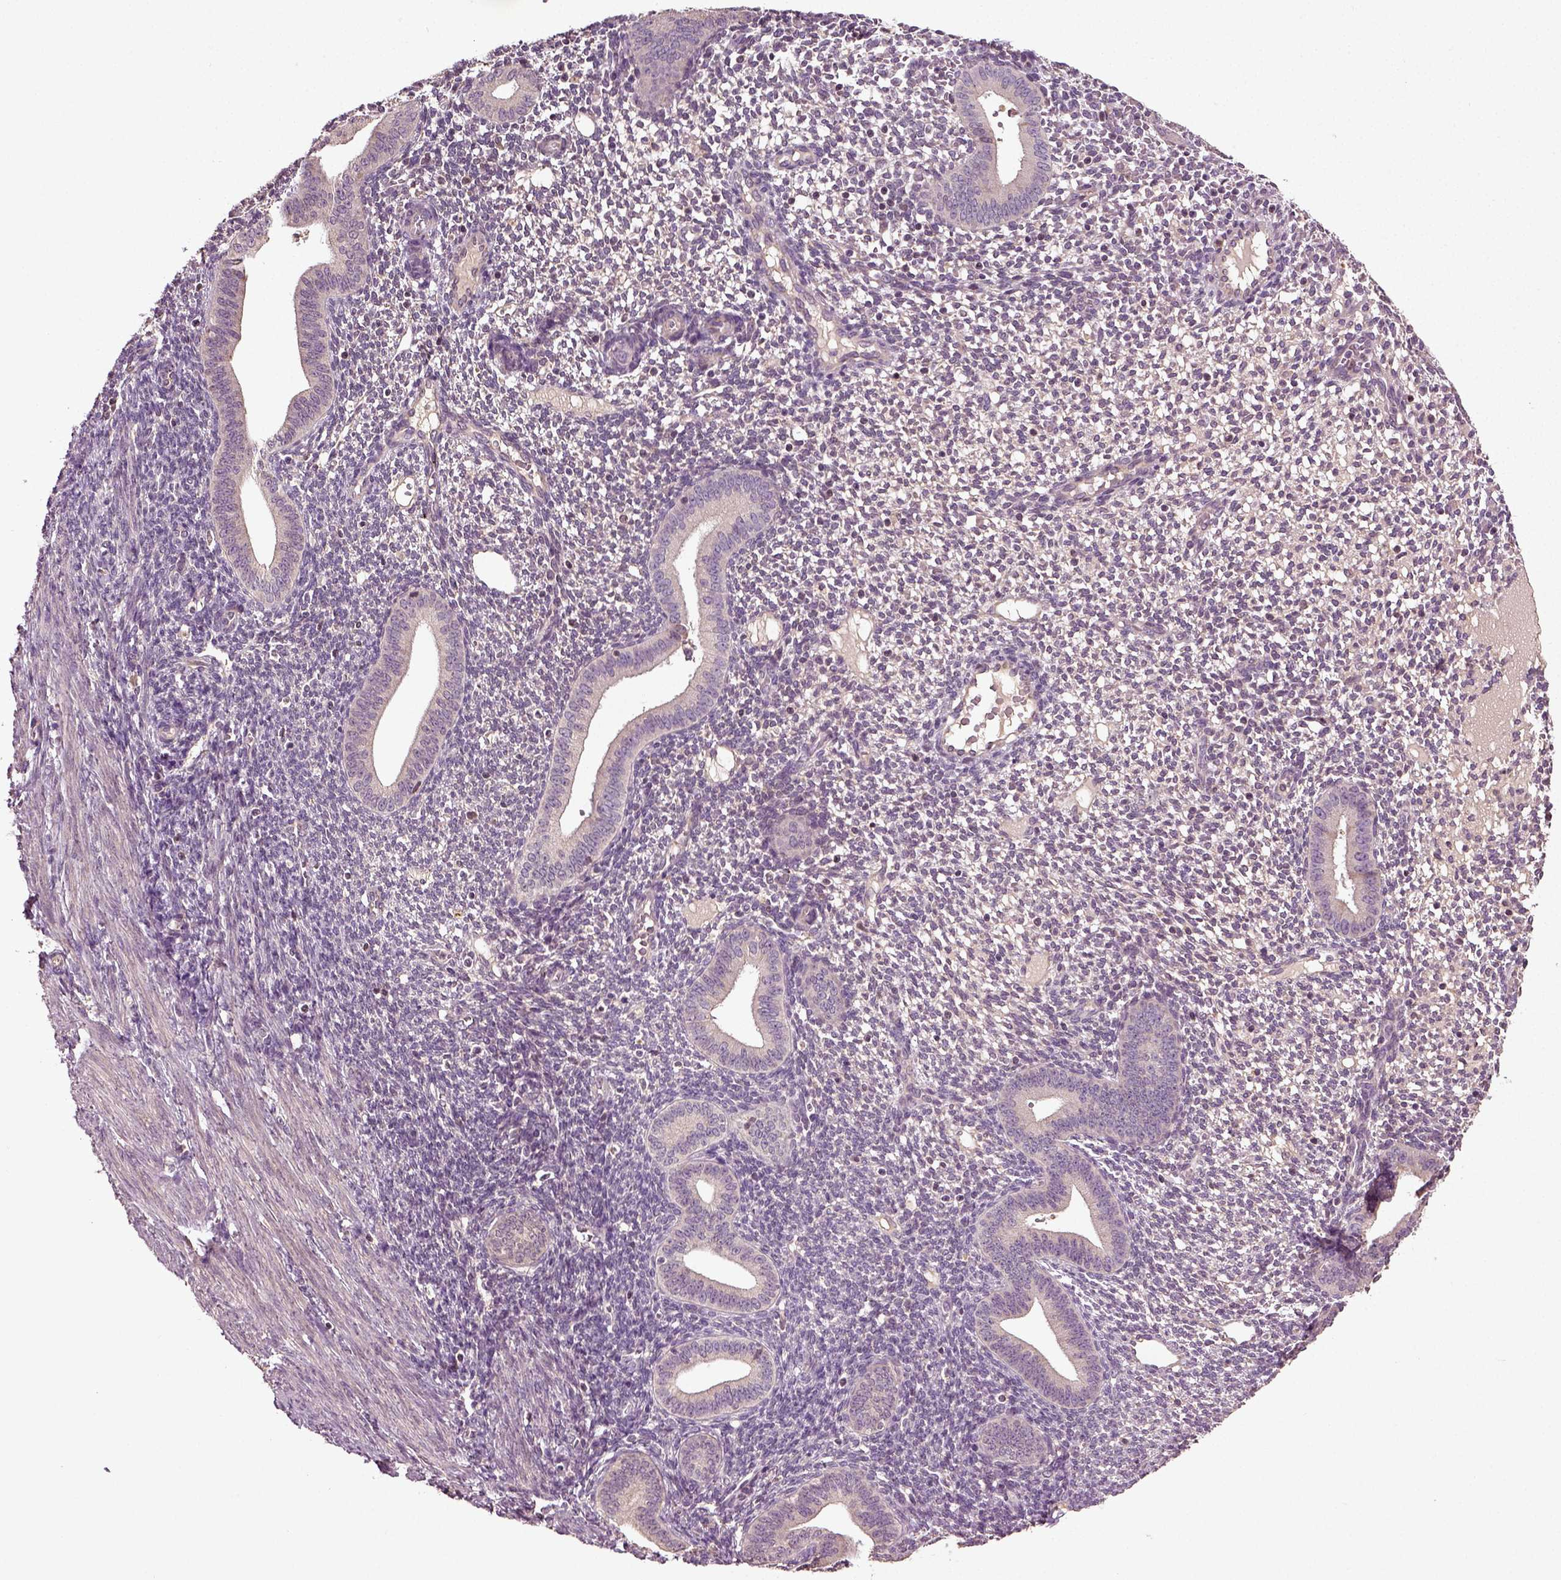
{"staining": {"intensity": "negative", "quantity": "none", "location": "none"}, "tissue": "endometrium", "cell_type": "Cells in endometrial stroma", "image_type": "normal", "snomed": [{"axis": "morphology", "description": "Normal tissue, NOS"}, {"axis": "topography", "description": "Endometrium"}], "caption": "The immunohistochemistry (IHC) histopathology image has no significant expression in cells in endometrial stroma of endometrium. (Immunohistochemistry (ihc), brightfield microscopy, high magnification).", "gene": "ERV3", "patient": {"sex": "female", "age": 40}}